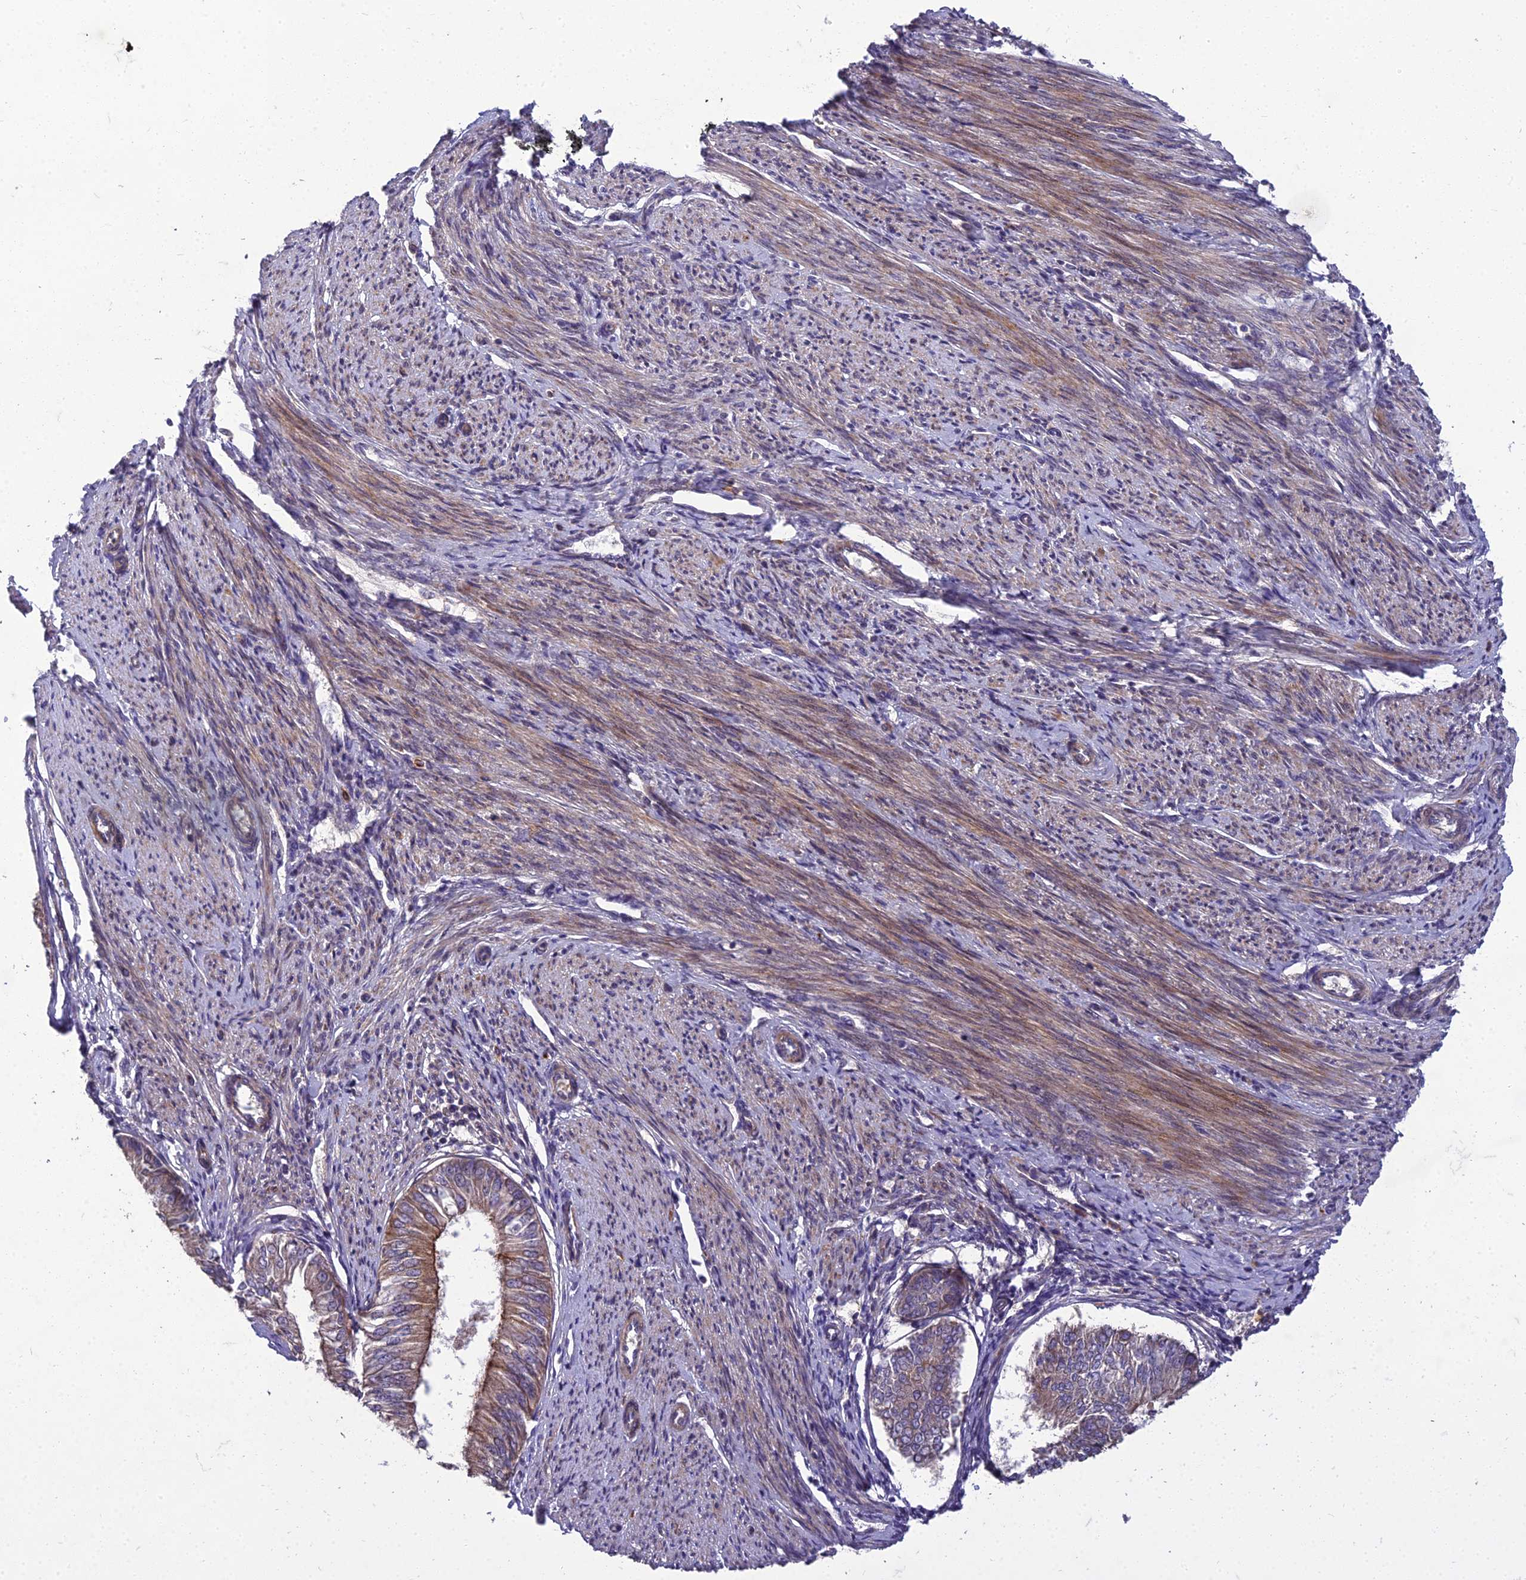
{"staining": {"intensity": "moderate", "quantity": "25%-75%", "location": "cytoplasmic/membranous"}, "tissue": "endometrial cancer", "cell_type": "Tumor cells", "image_type": "cancer", "snomed": [{"axis": "morphology", "description": "Adenocarcinoma, NOS"}, {"axis": "topography", "description": "Endometrium"}], "caption": "Moderate cytoplasmic/membranous protein staining is present in approximately 25%-75% of tumor cells in endometrial adenocarcinoma. Immunohistochemistry stains the protein of interest in brown and the nuclei are stained blue.", "gene": "ADIPOR2", "patient": {"sex": "female", "age": 58}}